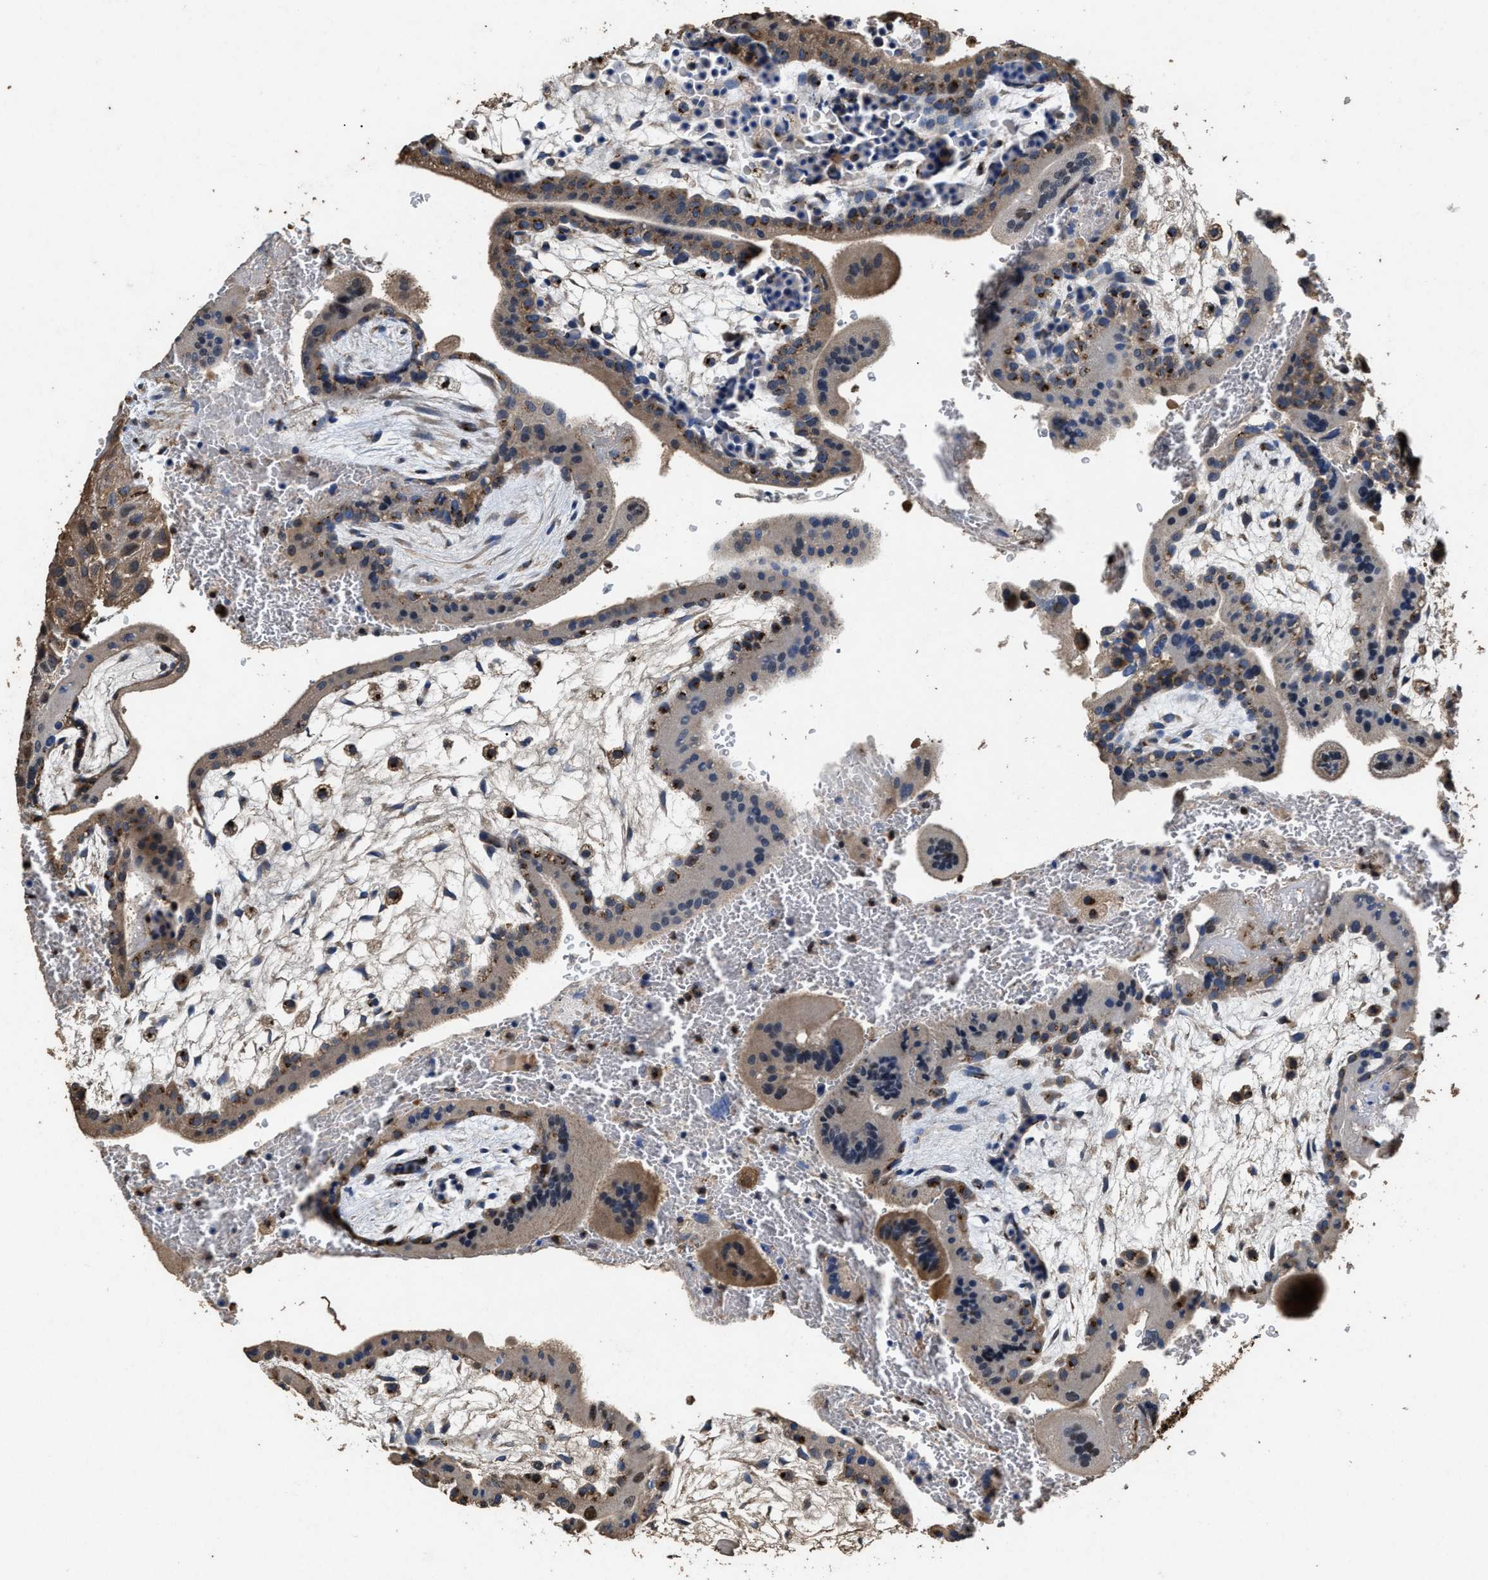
{"staining": {"intensity": "strong", "quantity": ">75%", "location": "cytoplasmic/membranous,nuclear"}, "tissue": "placenta", "cell_type": "Decidual cells", "image_type": "normal", "snomed": [{"axis": "morphology", "description": "Normal tissue, NOS"}, {"axis": "topography", "description": "Placenta"}], "caption": "High-power microscopy captured an IHC histopathology image of unremarkable placenta, revealing strong cytoplasmic/membranous,nuclear expression in approximately >75% of decidual cells.", "gene": "TPST2", "patient": {"sex": "female", "age": 35}}